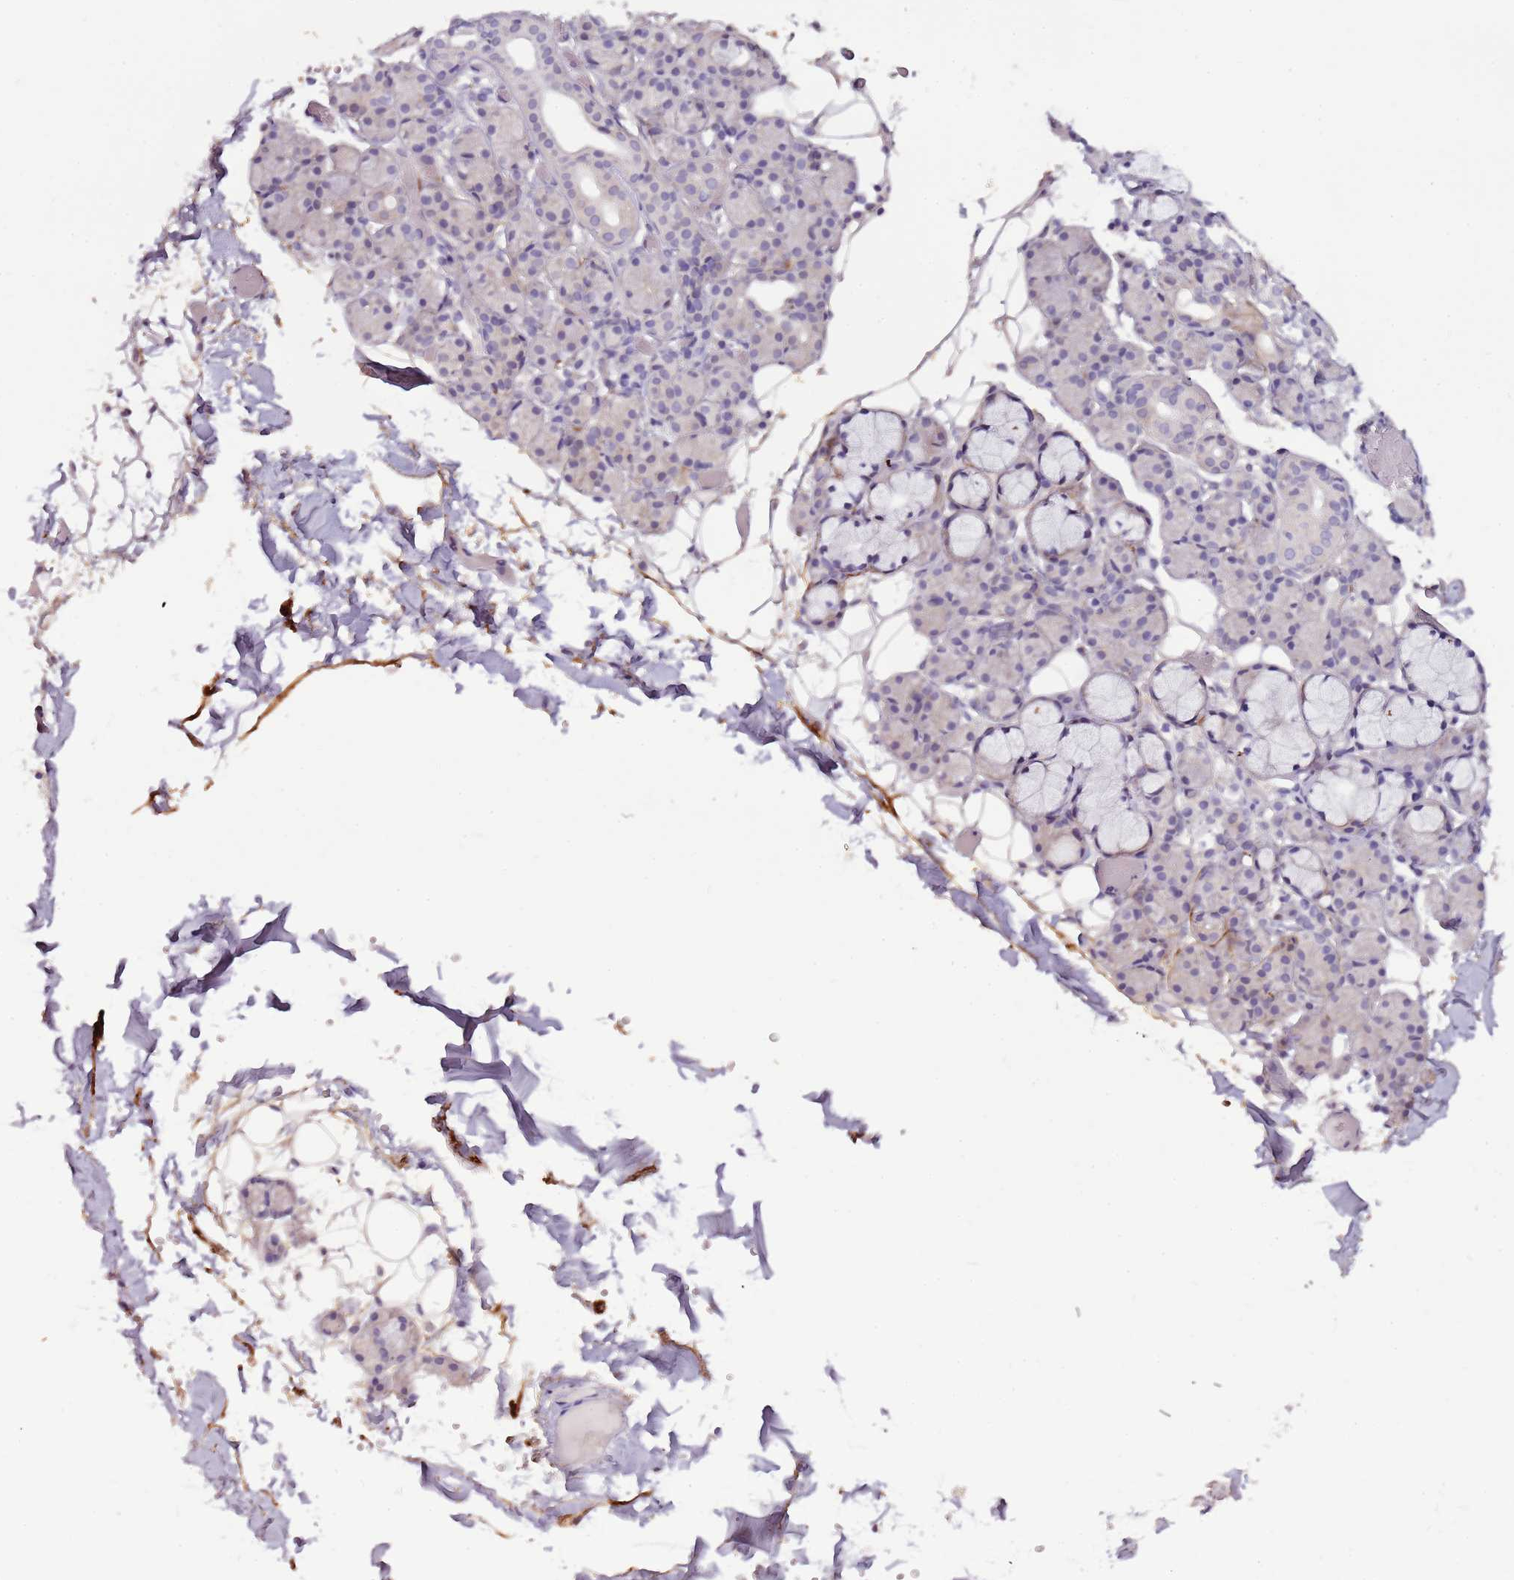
{"staining": {"intensity": "negative", "quantity": "none", "location": "none"}, "tissue": "salivary gland", "cell_type": "Glandular cells", "image_type": "normal", "snomed": [{"axis": "morphology", "description": "Normal tissue, NOS"}, {"axis": "topography", "description": "Salivary gland"}], "caption": "Immunohistochemistry photomicrograph of normal salivary gland: salivary gland stained with DAB (3,3'-diaminobenzidine) demonstrates no significant protein positivity in glandular cells. (DAB (3,3'-diaminobenzidine) immunohistochemistry (IHC) visualized using brightfield microscopy, high magnification).", "gene": "NKX2", "patient": {"sex": "male", "age": 63}}